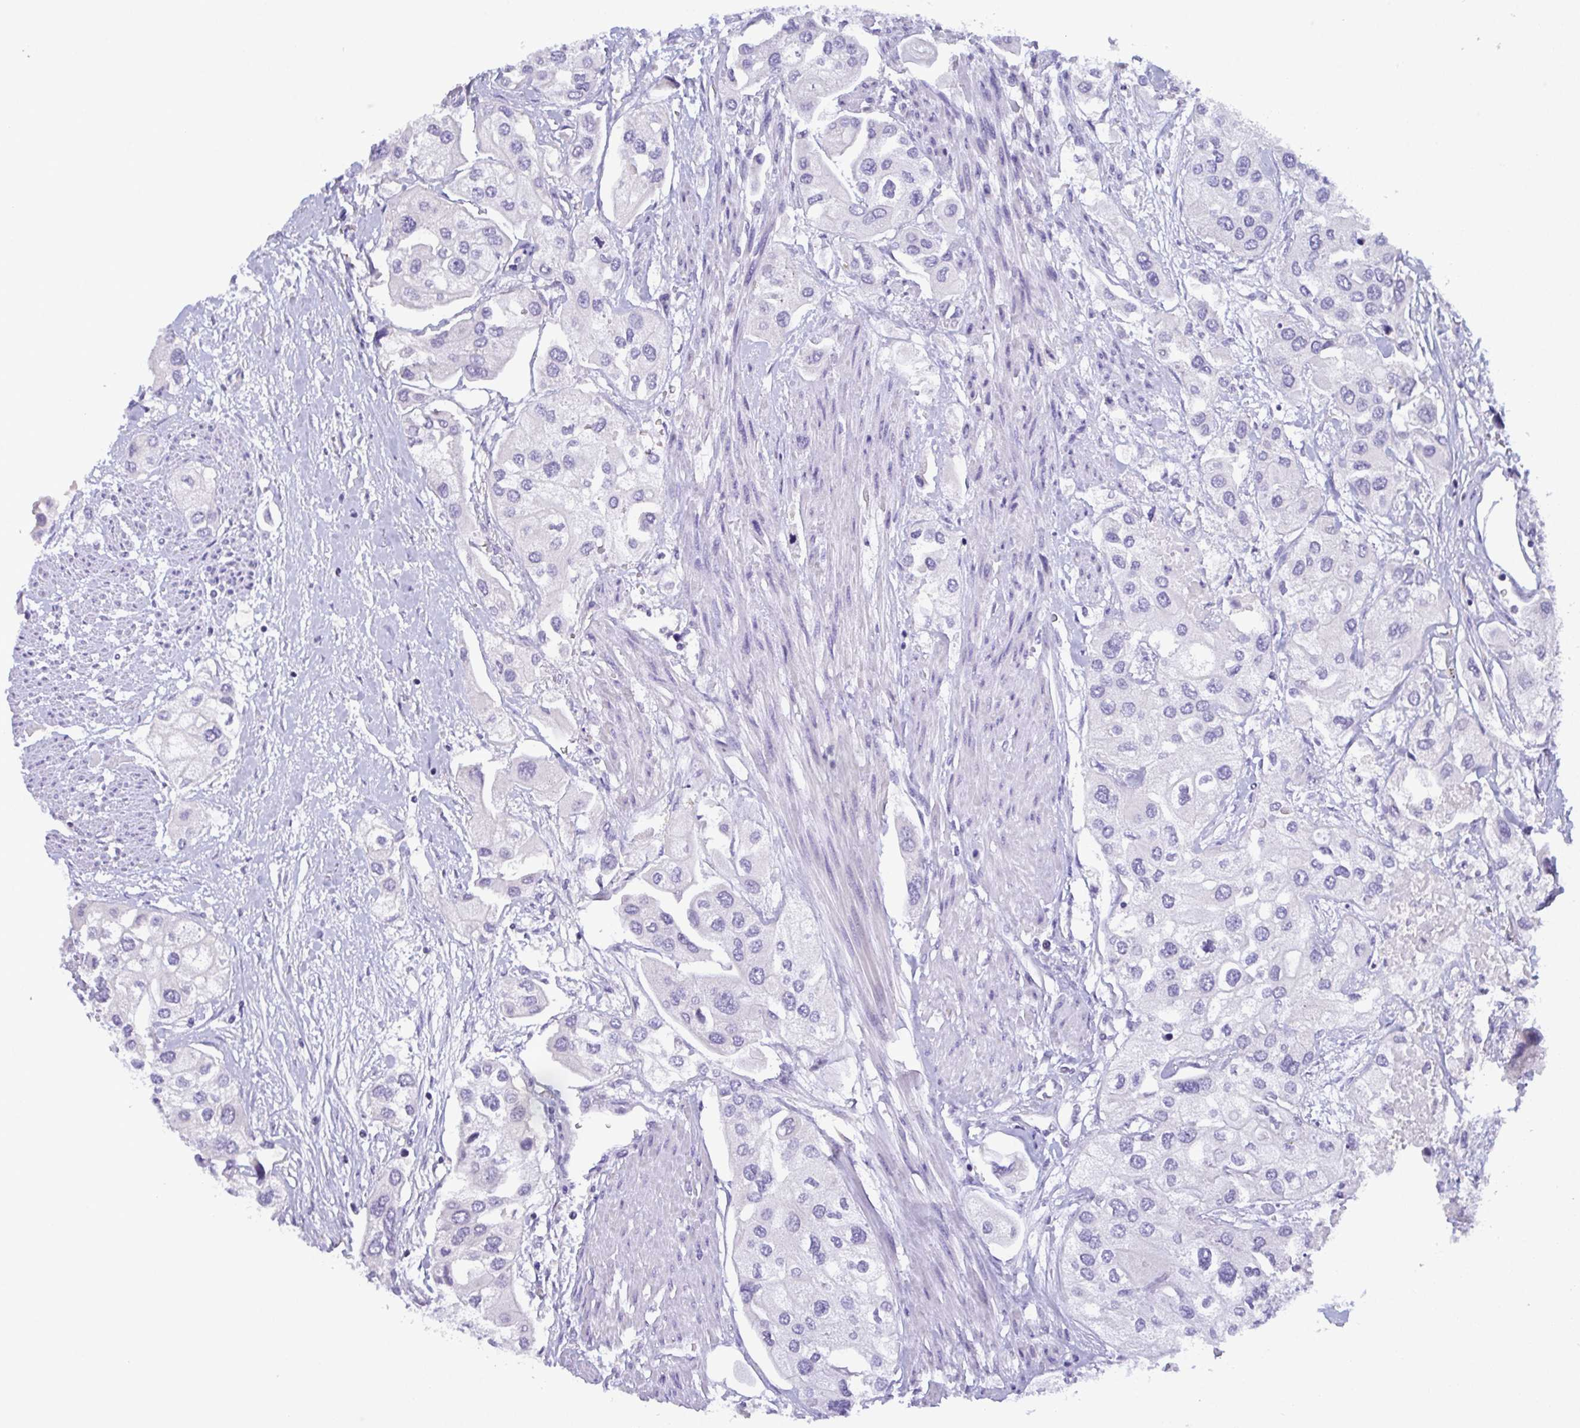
{"staining": {"intensity": "negative", "quantity": "none", "location": "none"}, "tissue": "urothelial cancer", "cell_type": "Tumor cells", "image_type": "cancer", "snomed": [{"axis": "morphology", "description": "Urothelial carcinoma, High grade"}, {"axis": "topography", "description": "Urinary bladder"}], "caption": "There is no significant expression in tumor cells of urothelial carcinoma (high-grade).", "gene": "SERPINB13", "patient": {"sex": "male", "age": 64}}